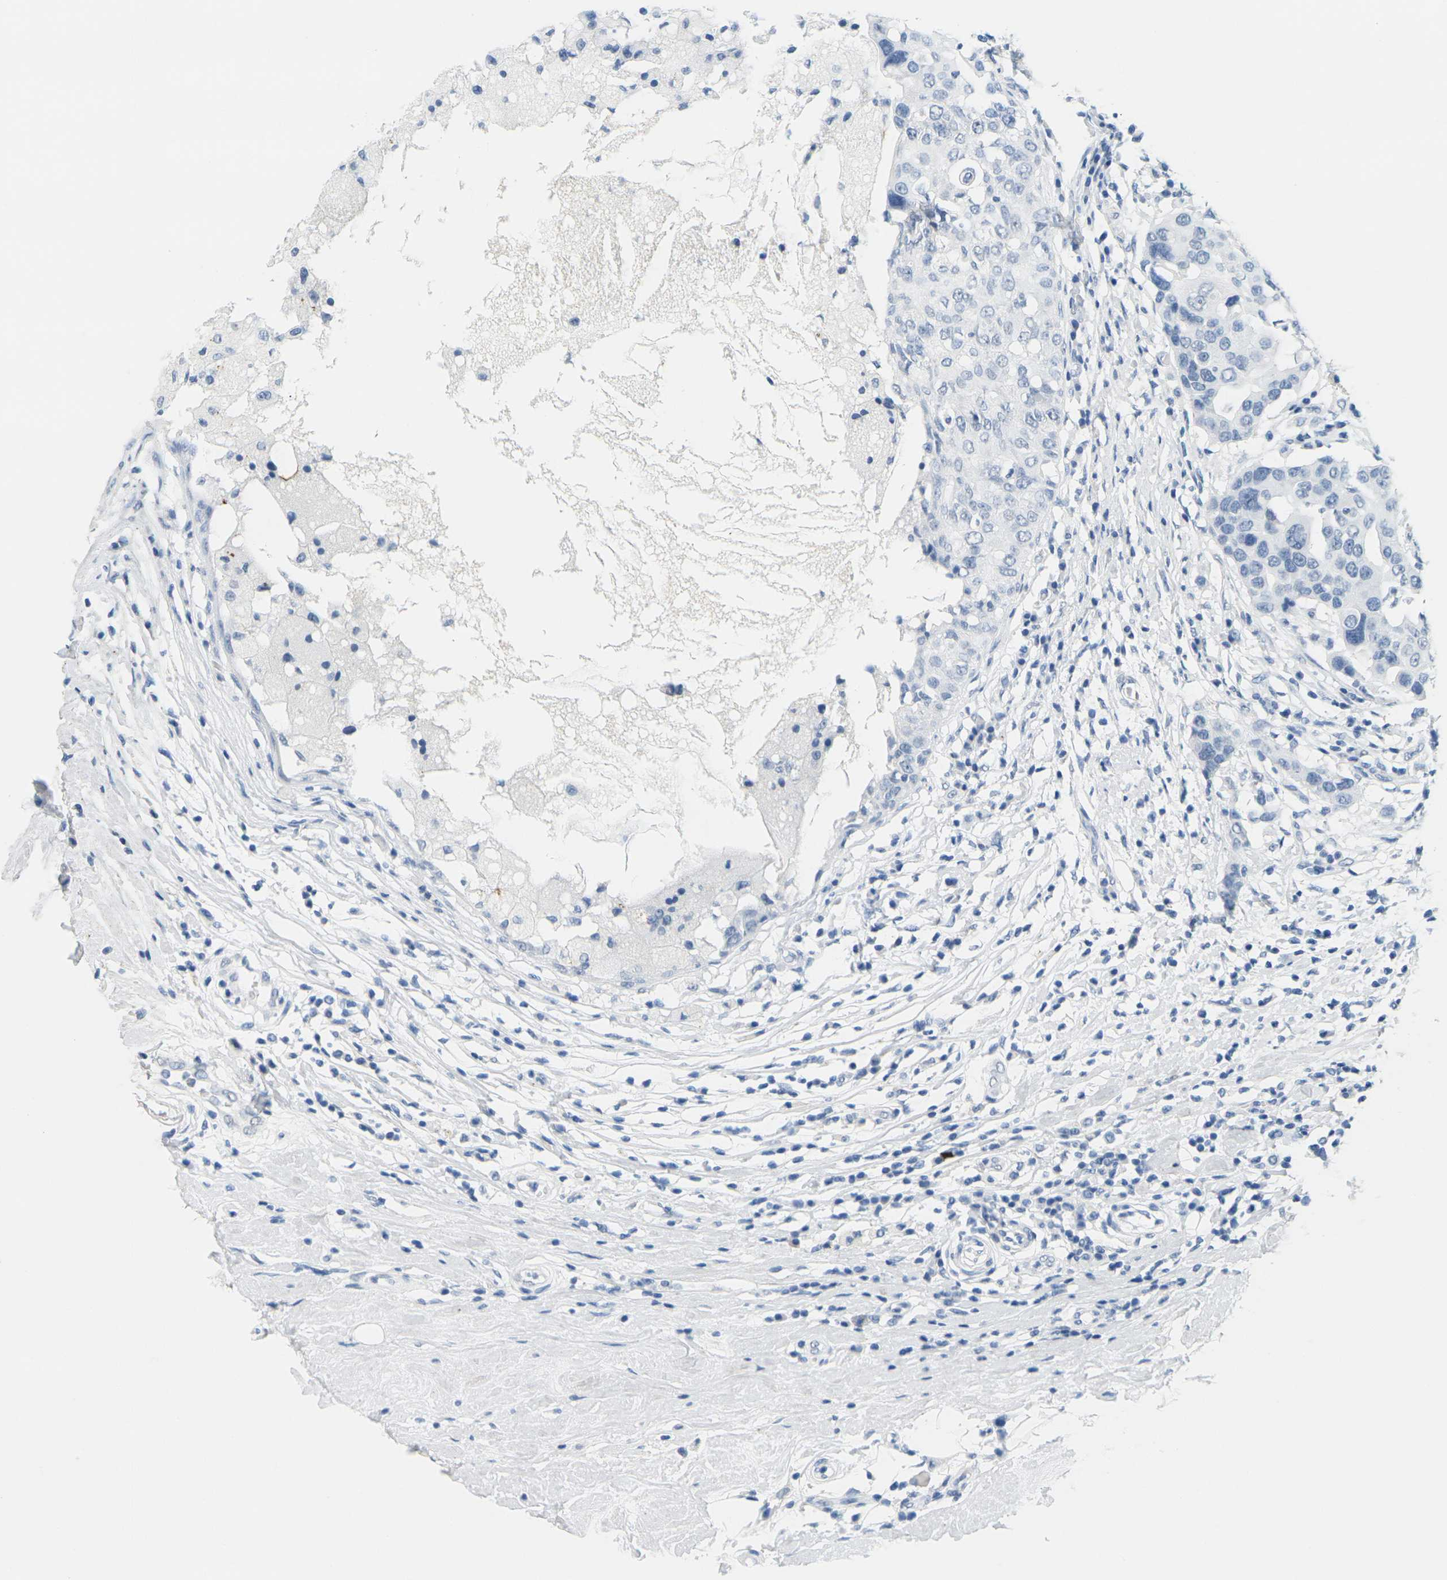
{"staining": {"intensity": "negative", "quantity": "none", "location": "none"}, "tissue": "breast cancer", "cell_type": "Tumor cells", "image_type": "cancer", "snomed": [{"axis": "morphology", "description": "Duct carcinoma"}, {"axis": "topography", "description": "Breast"}], "caption": "This is an immunohistochemistry micrograph of breast invasive ductal carcinoma. There is no expression in tumor cells.", "gene": "CTAG1A", "patient": {"sex": "female", "age": 27}}